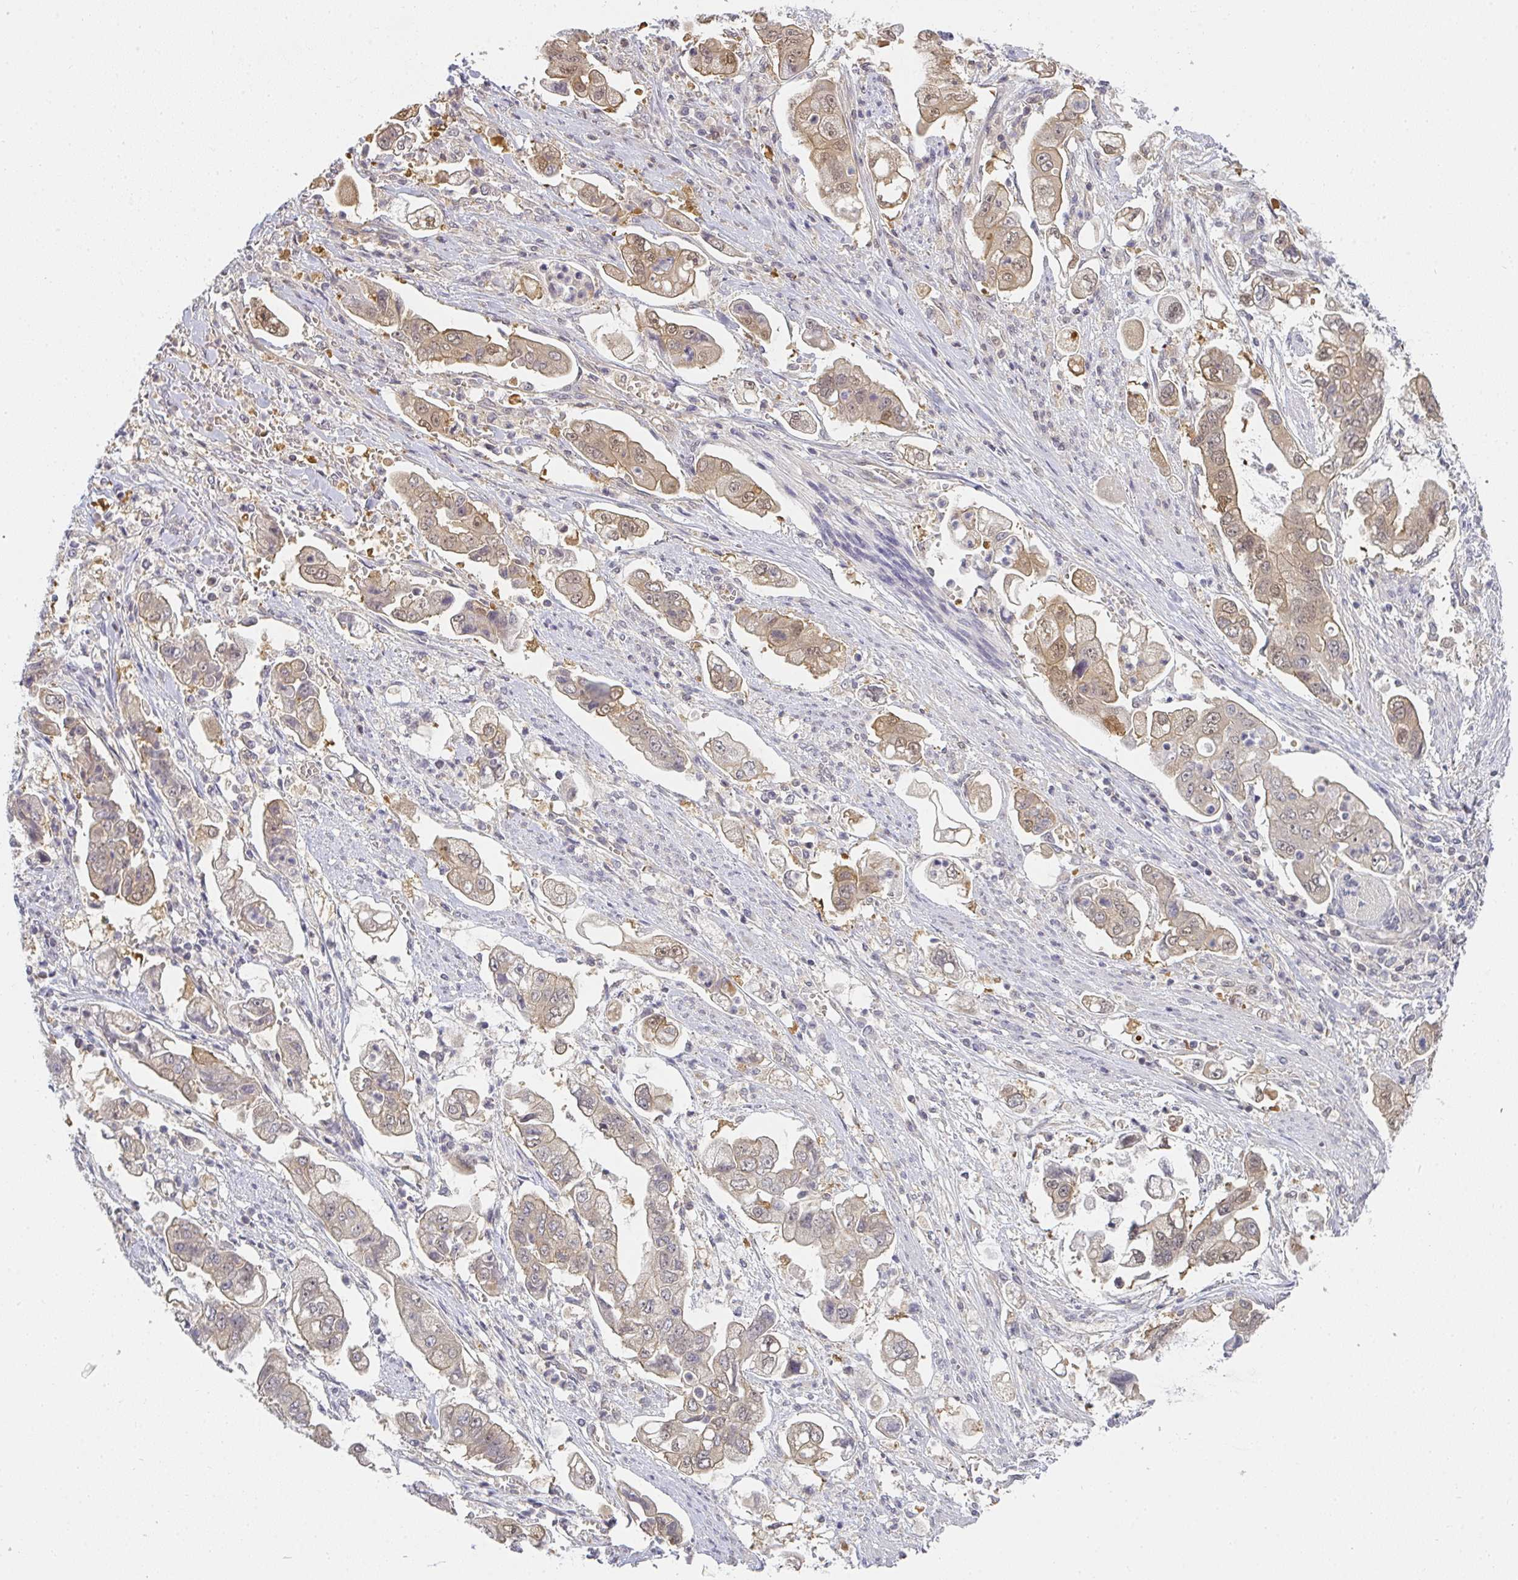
{"staining": {"intensity": "moderate", "quantity": ">75%", "location": "cytoplasmic/membranous"}, "tissue": "stomach cancer", "cell_type": "Tumor cells", "image_type": "cancer", "snomed": [{"axis": "morphology", "description": "Adenocarcinoma, NOS"}, {"axis": "topography", "description": "Stomach"}], "caption": "IHC staining of stomach cancer (adenocarcinoma), which exhibits medium levels of moderate cytoplasmic/membranous positivity in approximately >75% of tumor cells indicating moderate cytoplasmic/membranous protein expression. The staining was performed using DAB (3,3'-diaminobenzidine) (brown) for protein detection and nuclei were counterstained in hematoxylin (blue).", "gene": "GSDMB", "patient": {"sex": "male", "age": 62}}